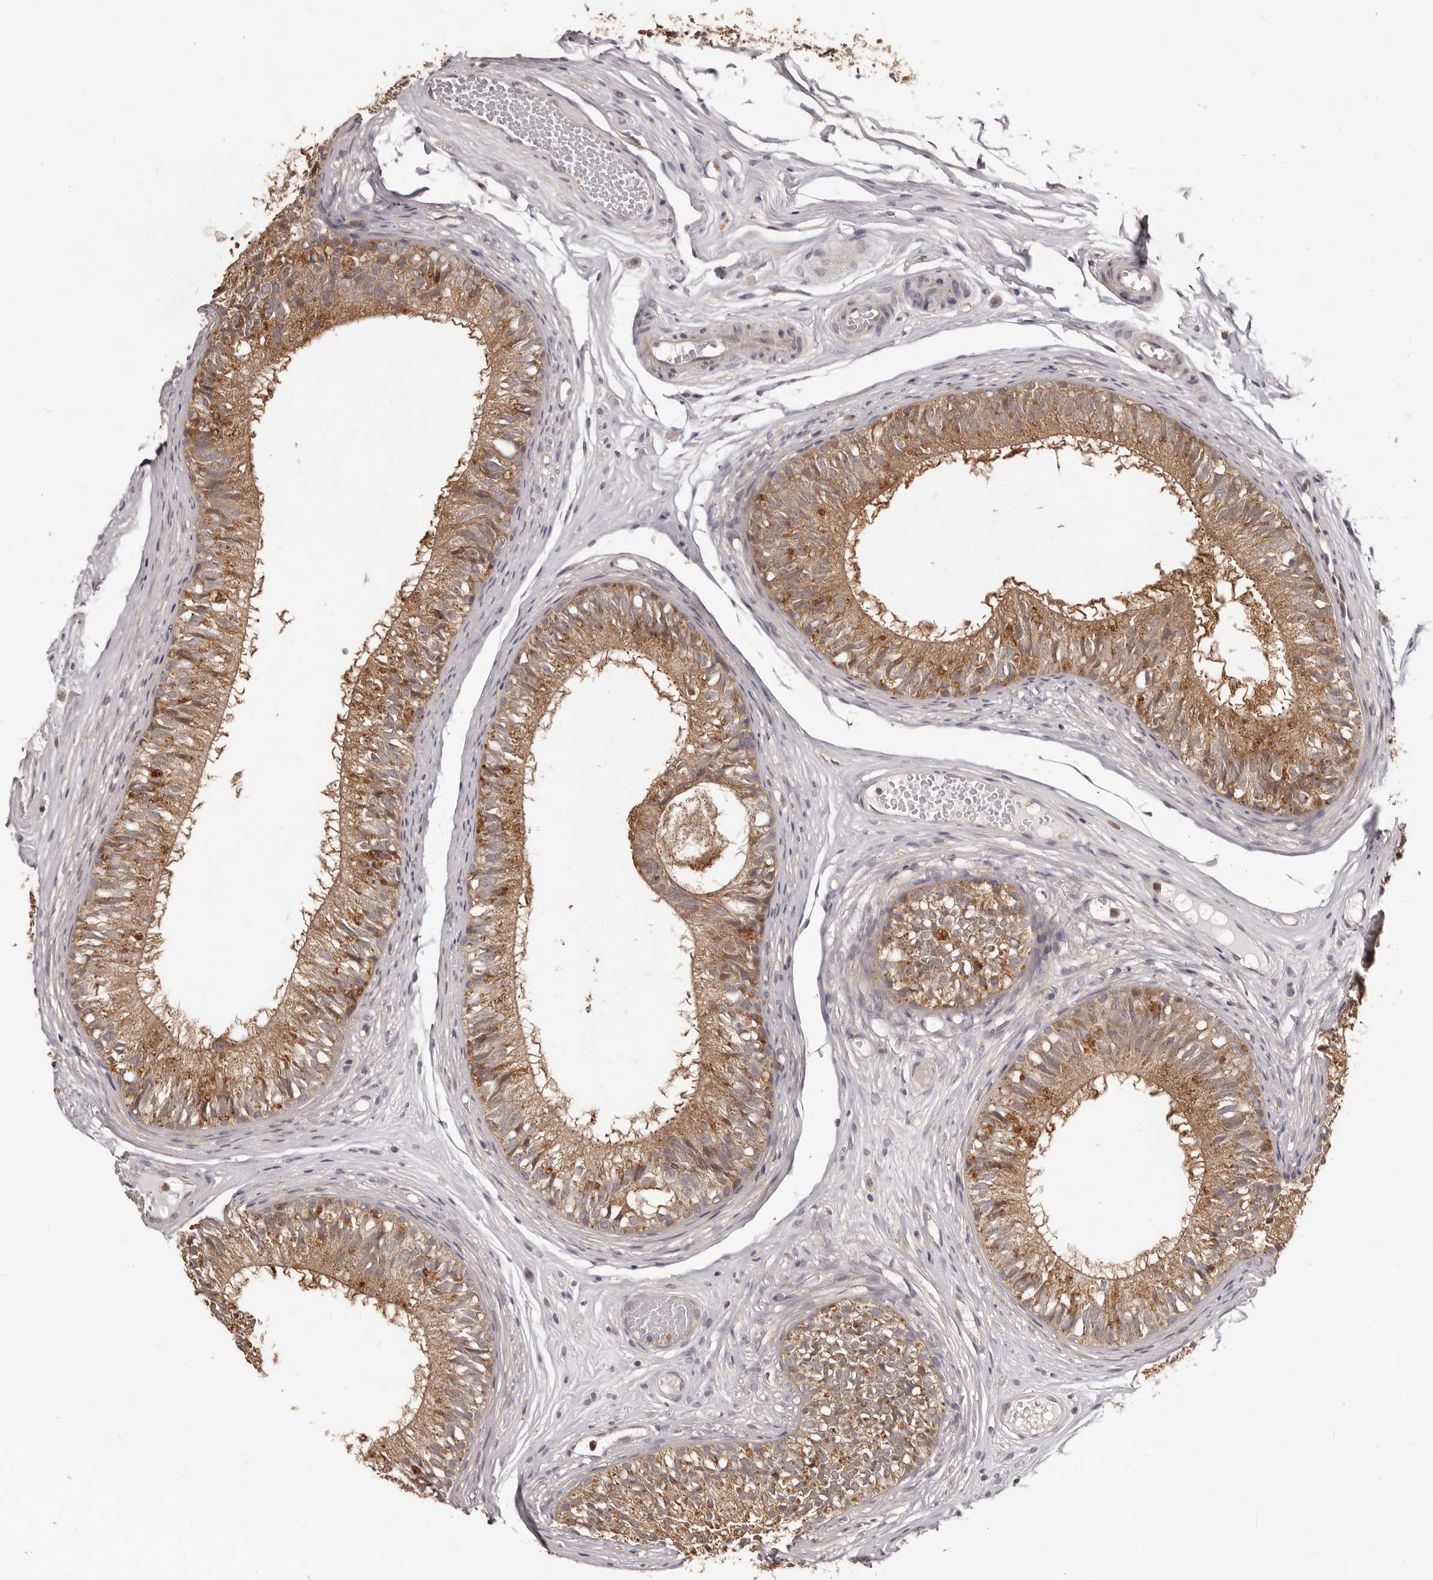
{"staining": {"intensity": "moderate", "quantity": ">75%", "location": "cytoplasmic/membranous"}, "tissue": "epididymis", "cell_type": "Glandular cells", "image_type": "normal", "snomed": [{"axis": "morphology", "description": "Normal tissue, NOS"}, {"axis": "morphology", "description": "Seminoma in situ"}, {"axis": "topography", "description": "Testis"}, {"axis": "topography", "description": "Epididymis"}], "caption": "Immunohistochemistry micrograph of unremarkable epididymis: epididymis stained using IHC displays medium levels of moderate protein expression localized specifically in the cytoplasmic/membranous of glandular cells, appearing as a cytoplasmic/membranous brown color.", "gene": "RNF187", "patient": {"sex": "male", "age": 28}}